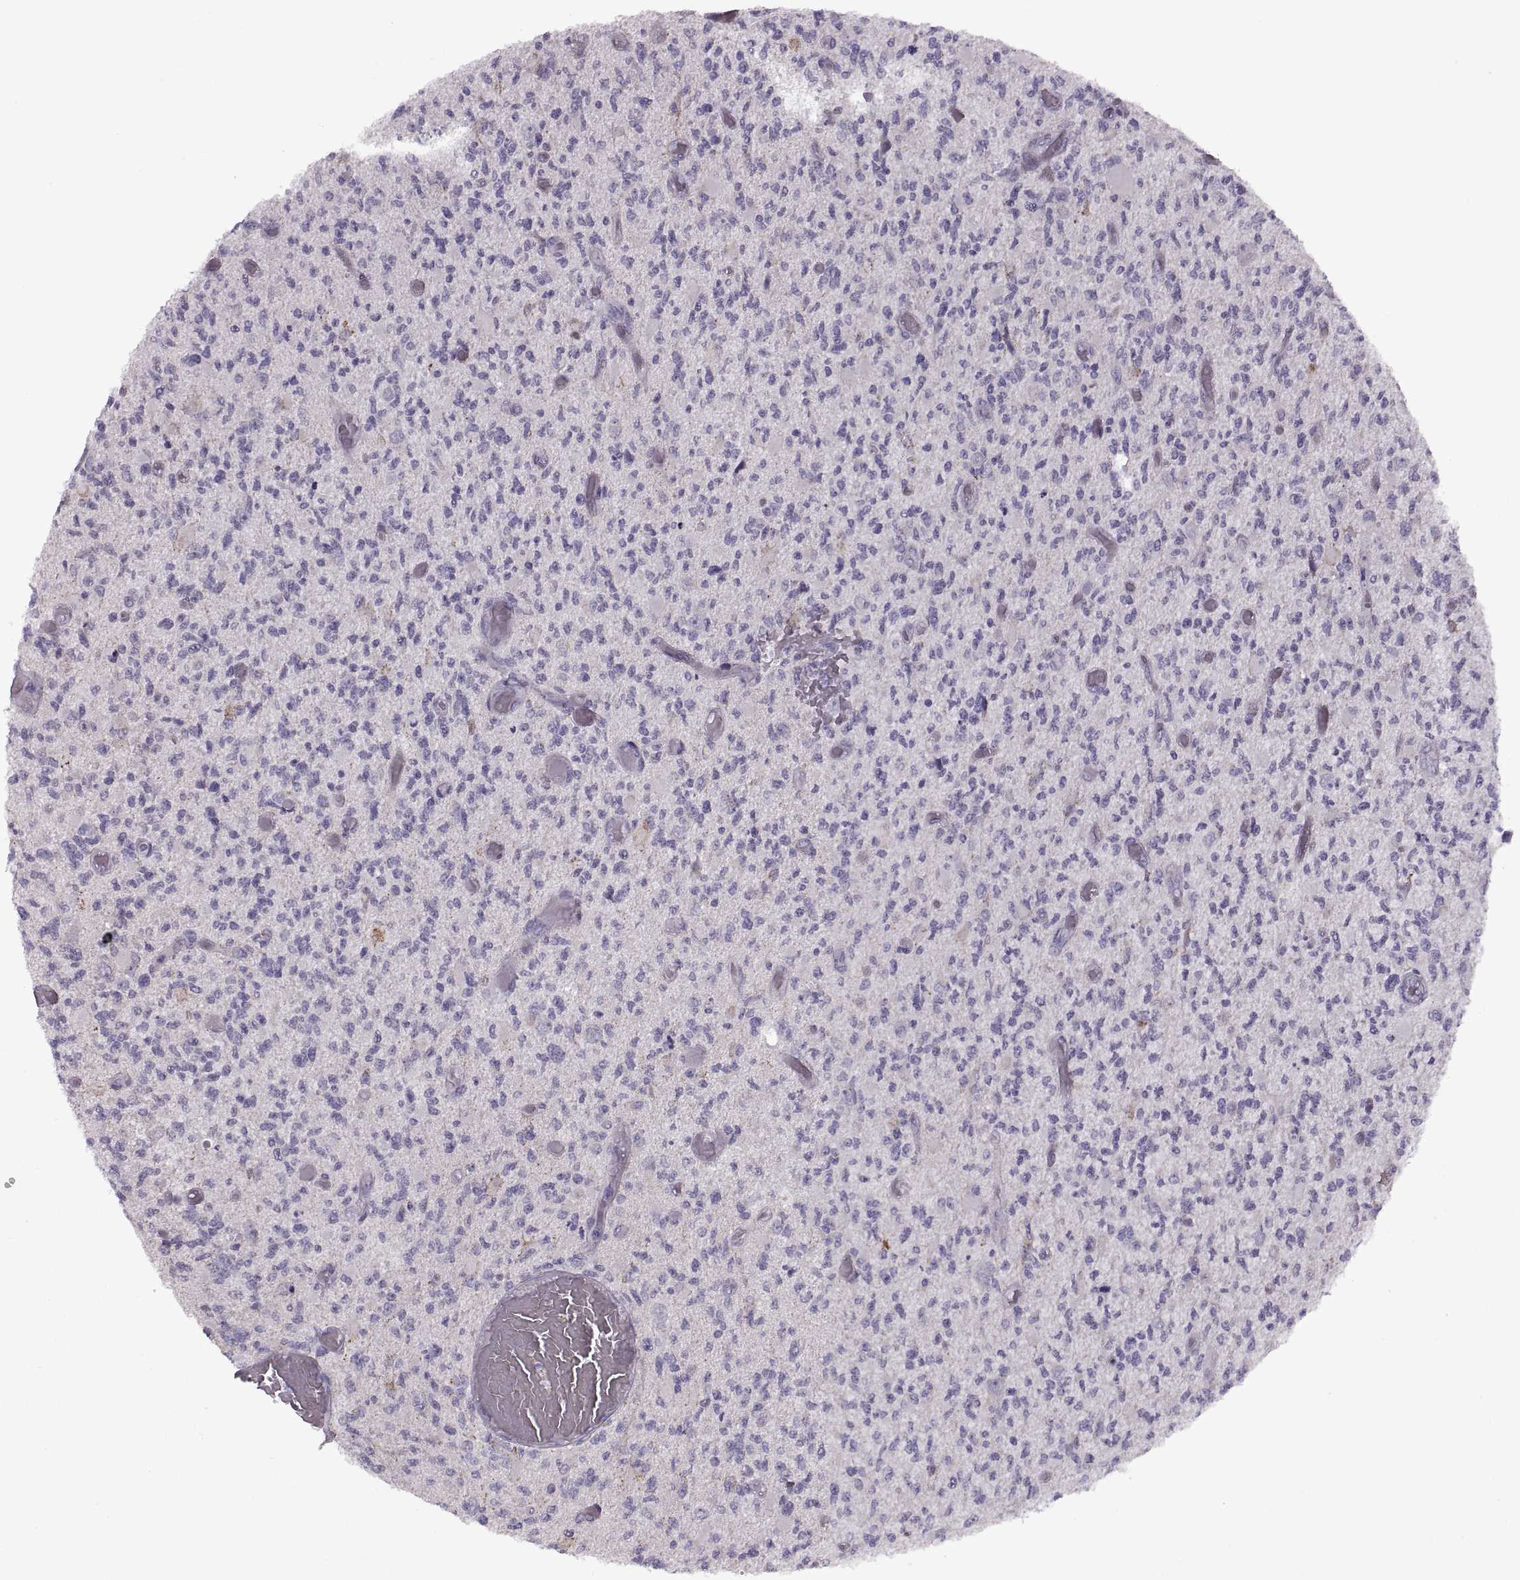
{"staining": {"intensity": "negative", "quantity": "none", "location": "none"}, "tissue": "glioma", "cell_type": "Tumor cells", "image_type": "cancer", "snomed": [{"axis": "morphology", "description": "Glioma, malignant, High grade"}, {"axis": "topography", "description": "Brain"}], "caption": "A micrograph of human glioma is negative for staining in tumor cells.", "gene": "PIERCE1", "patient": {"sex": "female", "age": 63}}